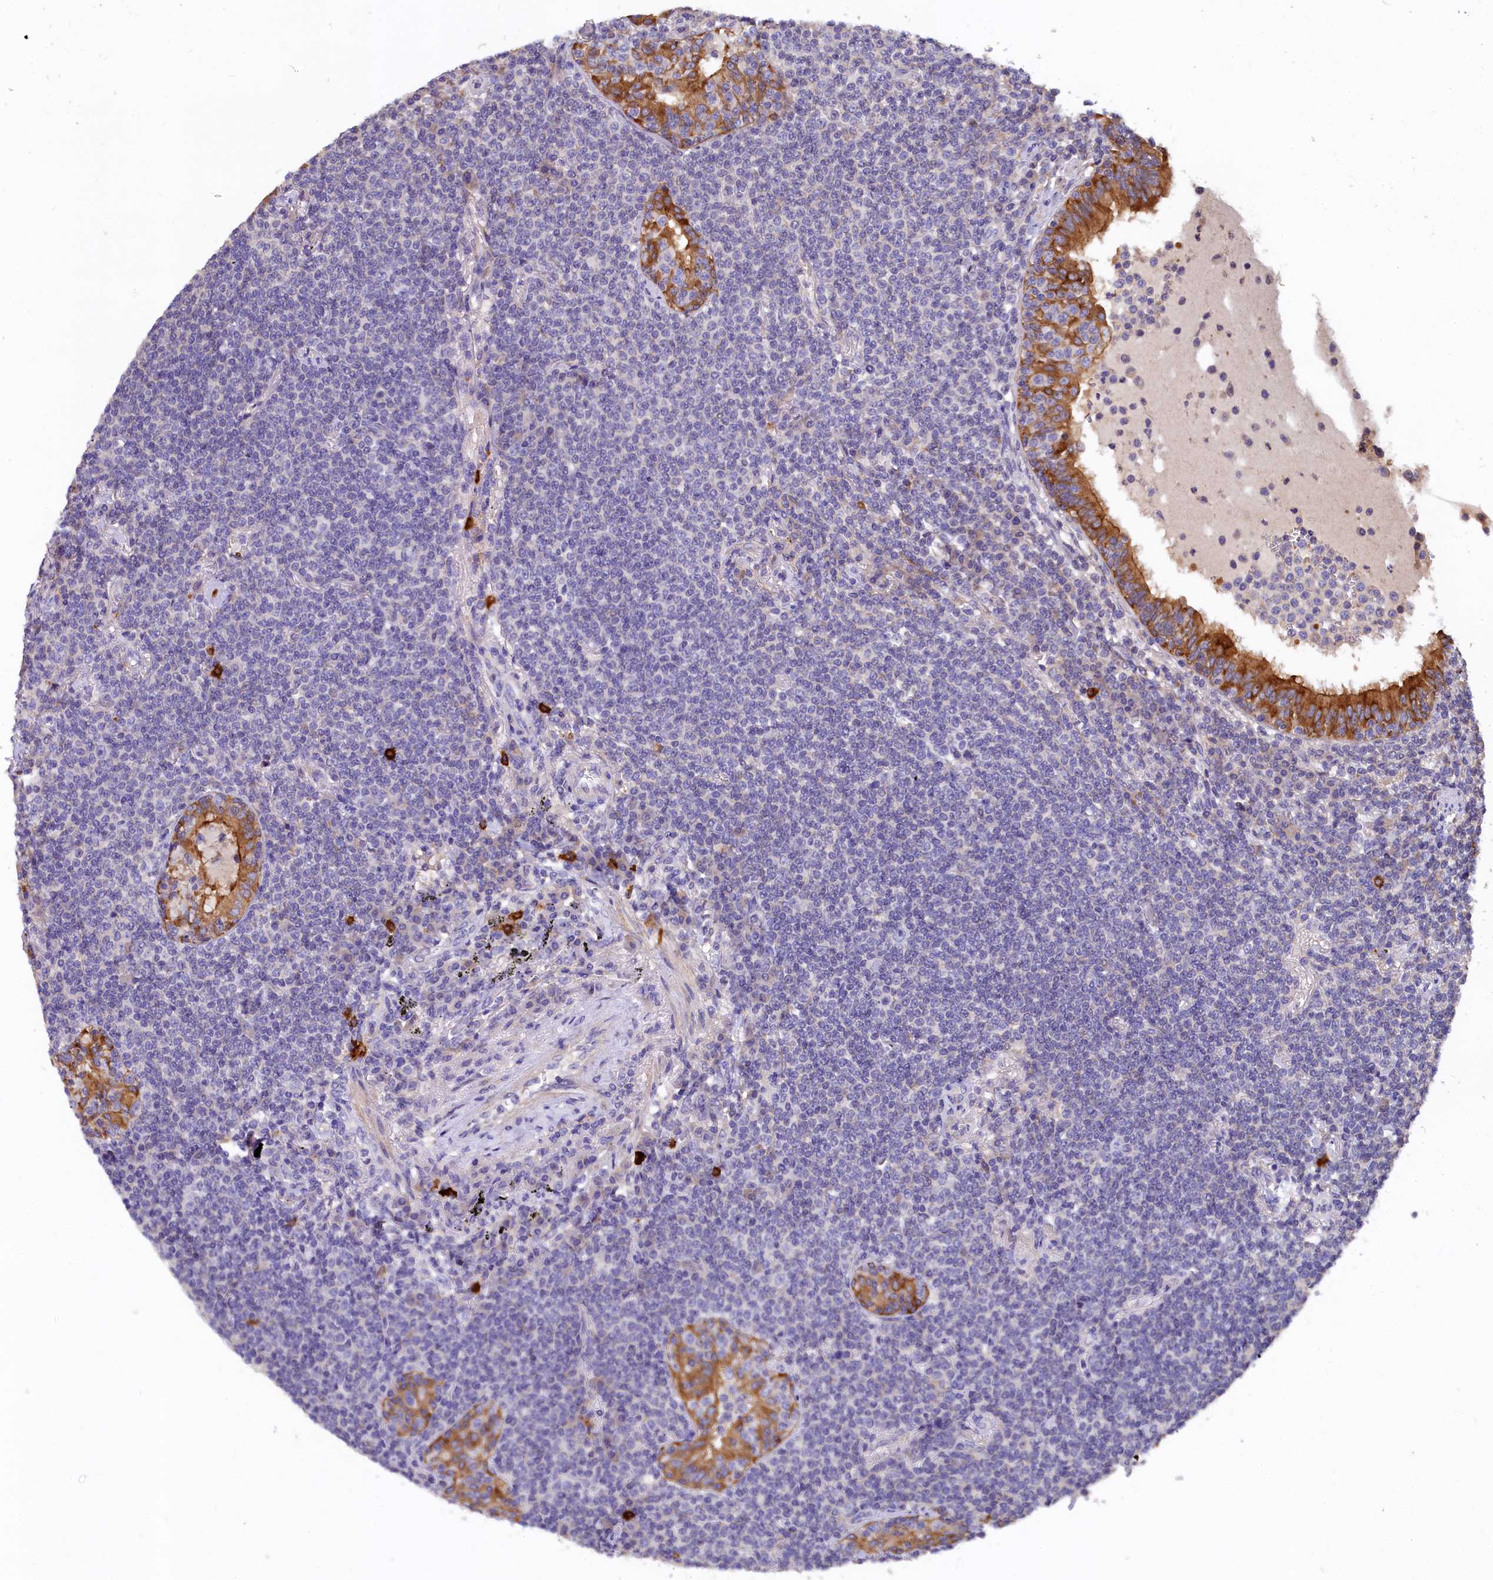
{"staining": {"intensity": "negative", "quantity": "none", "location": "none"}, "tissue": "lymphoma", "cell_type": "Tumor cells", "image_type": "cancer", "snomed": [{"axis": "morphology", "description": "Malignant lymphoma, non-Hodgkin's type, Low grade"}, {"axis": "topography", "description": "Lung"}], "caption": "The image displays no significant positivity in tumor cells of lymphoma.", "gene": "EPS8L2", "patient": {"sex": "female", "age": 71}}